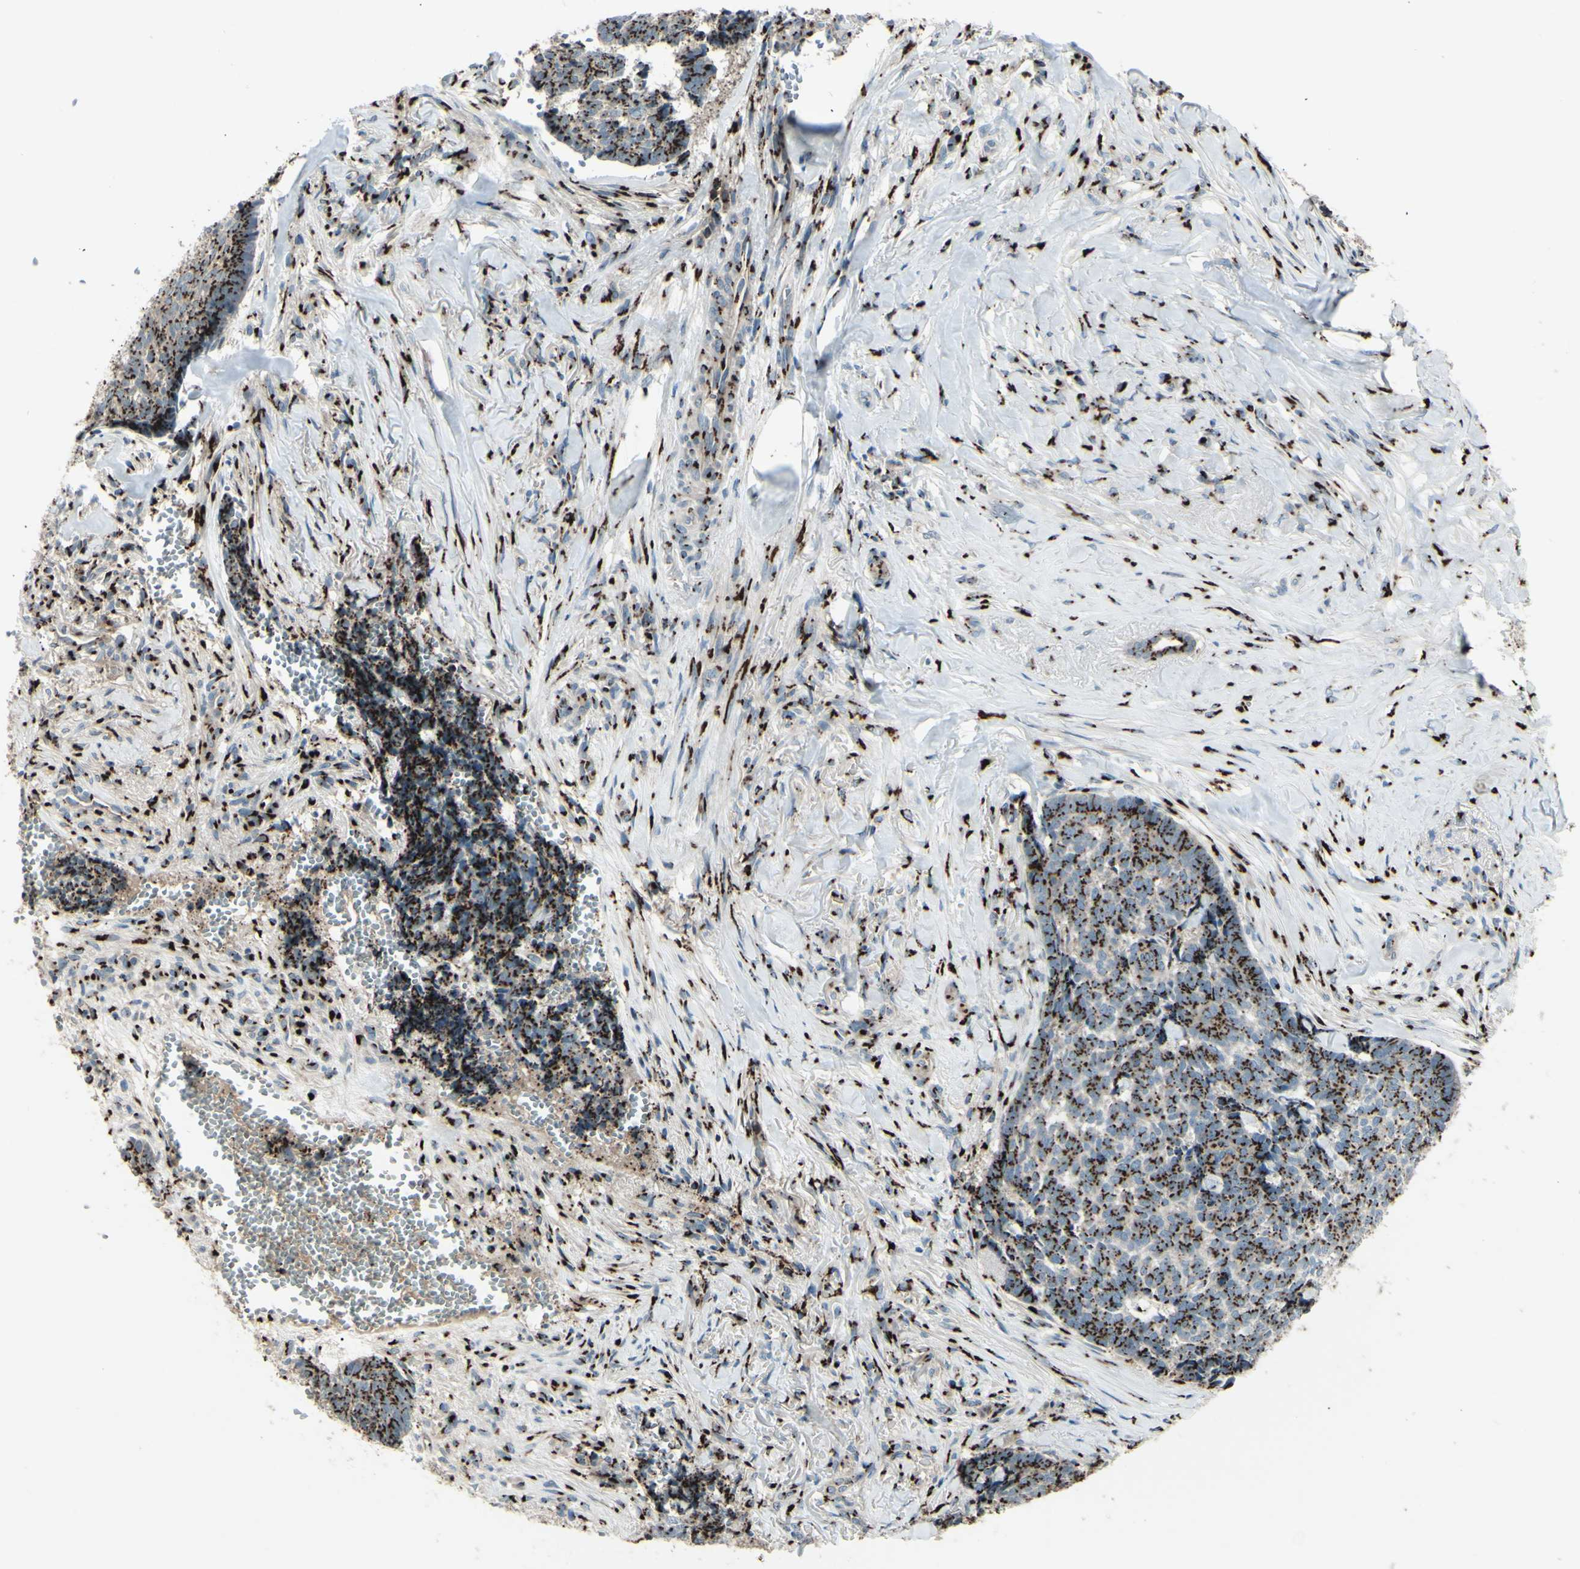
{"staining": {"intensity": "moderate", "quantity": ">75%", "location": "cytoplasmic/membranous"}, "tissue": "skin cancer", "cell_type": "Tumor cells", "image_type": "cancer", "snomed": [{"axis": "morphology", "description": "Basal cell carcinoma"}, {"axis": "topography", "description": "Skin"}], "caption": "Immunohistochemistry photomicrograph of human skin cancer stained for a protein (brown), which demonstrates medium levels of moderate cytoplasmic/membranous staining in about >75% of tumor cells.", "gene": "BPNT2", "patient": {"sex": "male", "age": 84}}